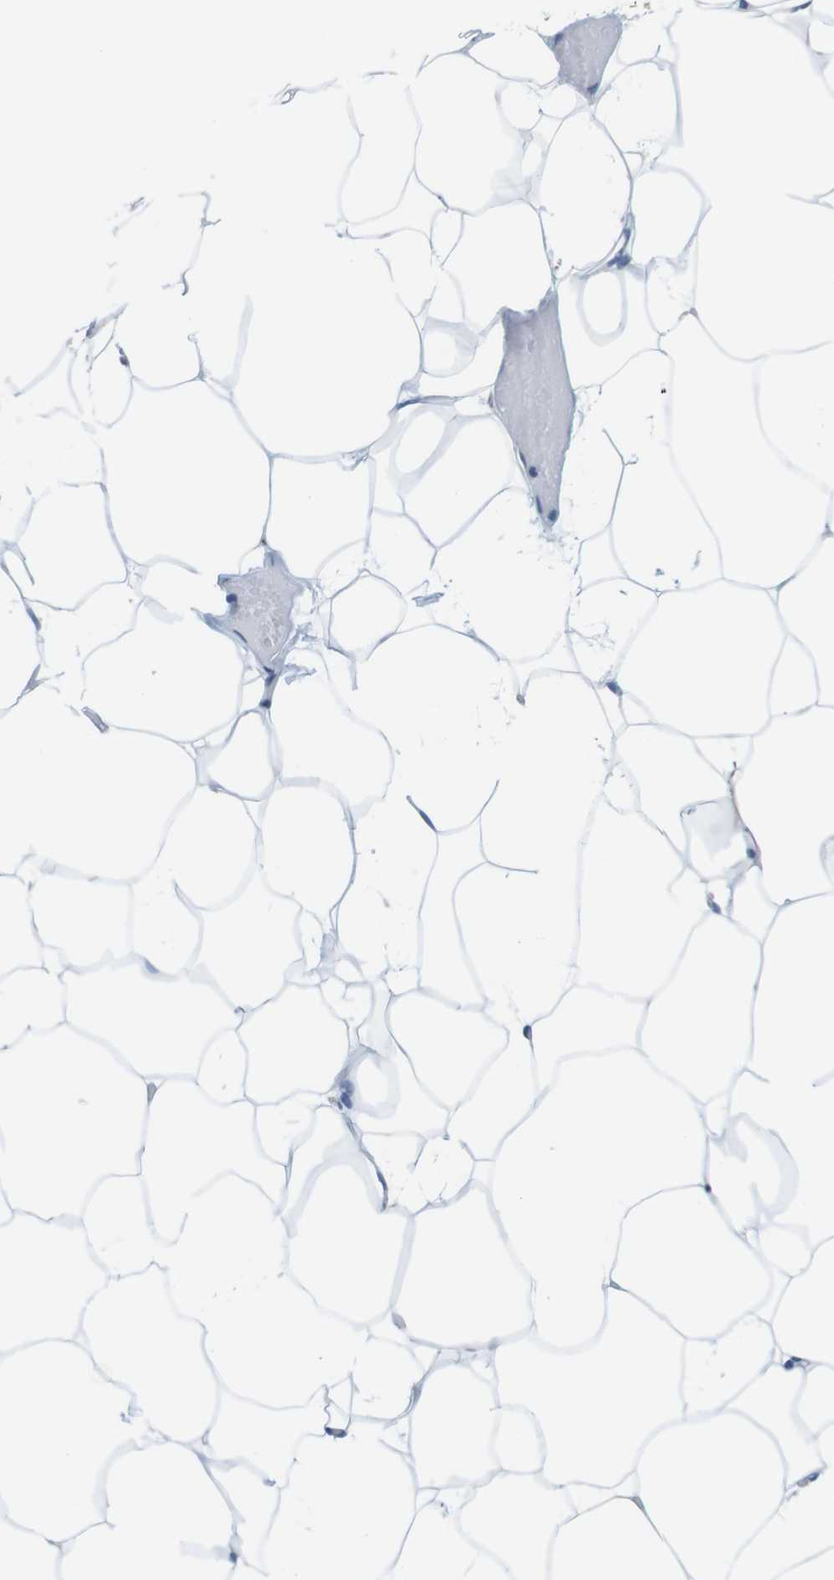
{"staining": {"intensity": "negative", "quantity": "none", "location": "none"}, "tissue": "adipose tissue", "cell_type": "Adipocytes", "image_type": "normal", "snomed": [{"axis": "morphology", "description": "Normal tissue, NOS"}, {"axis": "topography", "description": "Breast"}, {"axis": "topography", "description": "Adipose tissue"}], "caption": "DAB immunohistochemical staining of unremarkable adipose tissue reveals no significant staining in adipocytes.", "gene": "KCNE3", "patient": {"sex": "female", "age": 25}}